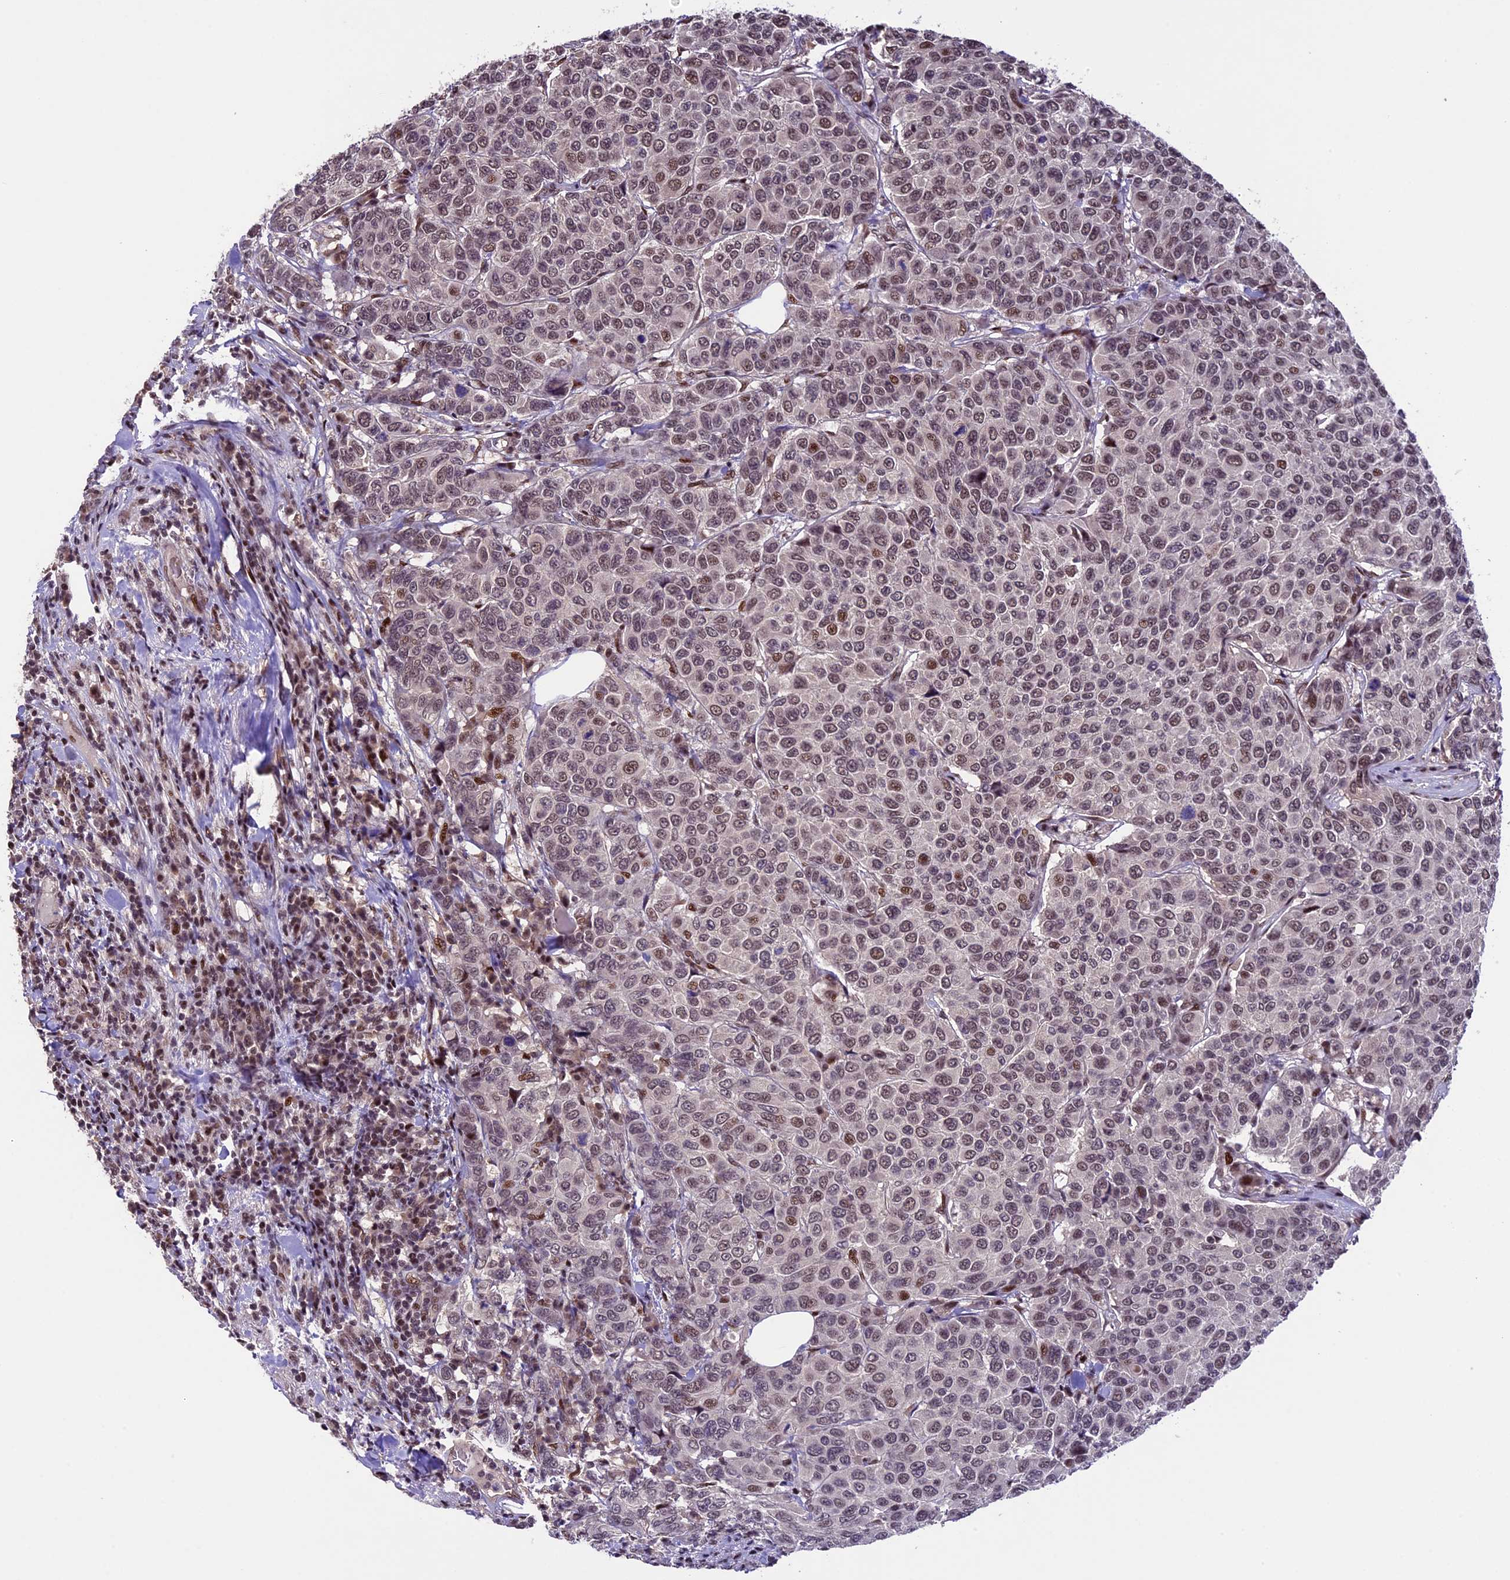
{"staining": {"intensity": "weak", "quantity": "25%-75%", "location": "nuclear"}, "tissue": "breast cancer", "cell_type": "Tumor cells", "image_type": "cancer", "snomed": [{"axis": "morphology", "description": "Duct carcinoma"}, {"axis": "topography", "description": "Breast"}], "caption": "A low amount of weak nuclear positivity is appreciated in approximately 25%-75% of tumor cells in invasive ductal carcinoma (breast) tissue. Nuclei are stained in blue.", "gene": "TCP11L2", "patient": {"sex": "female", "age": 55}}